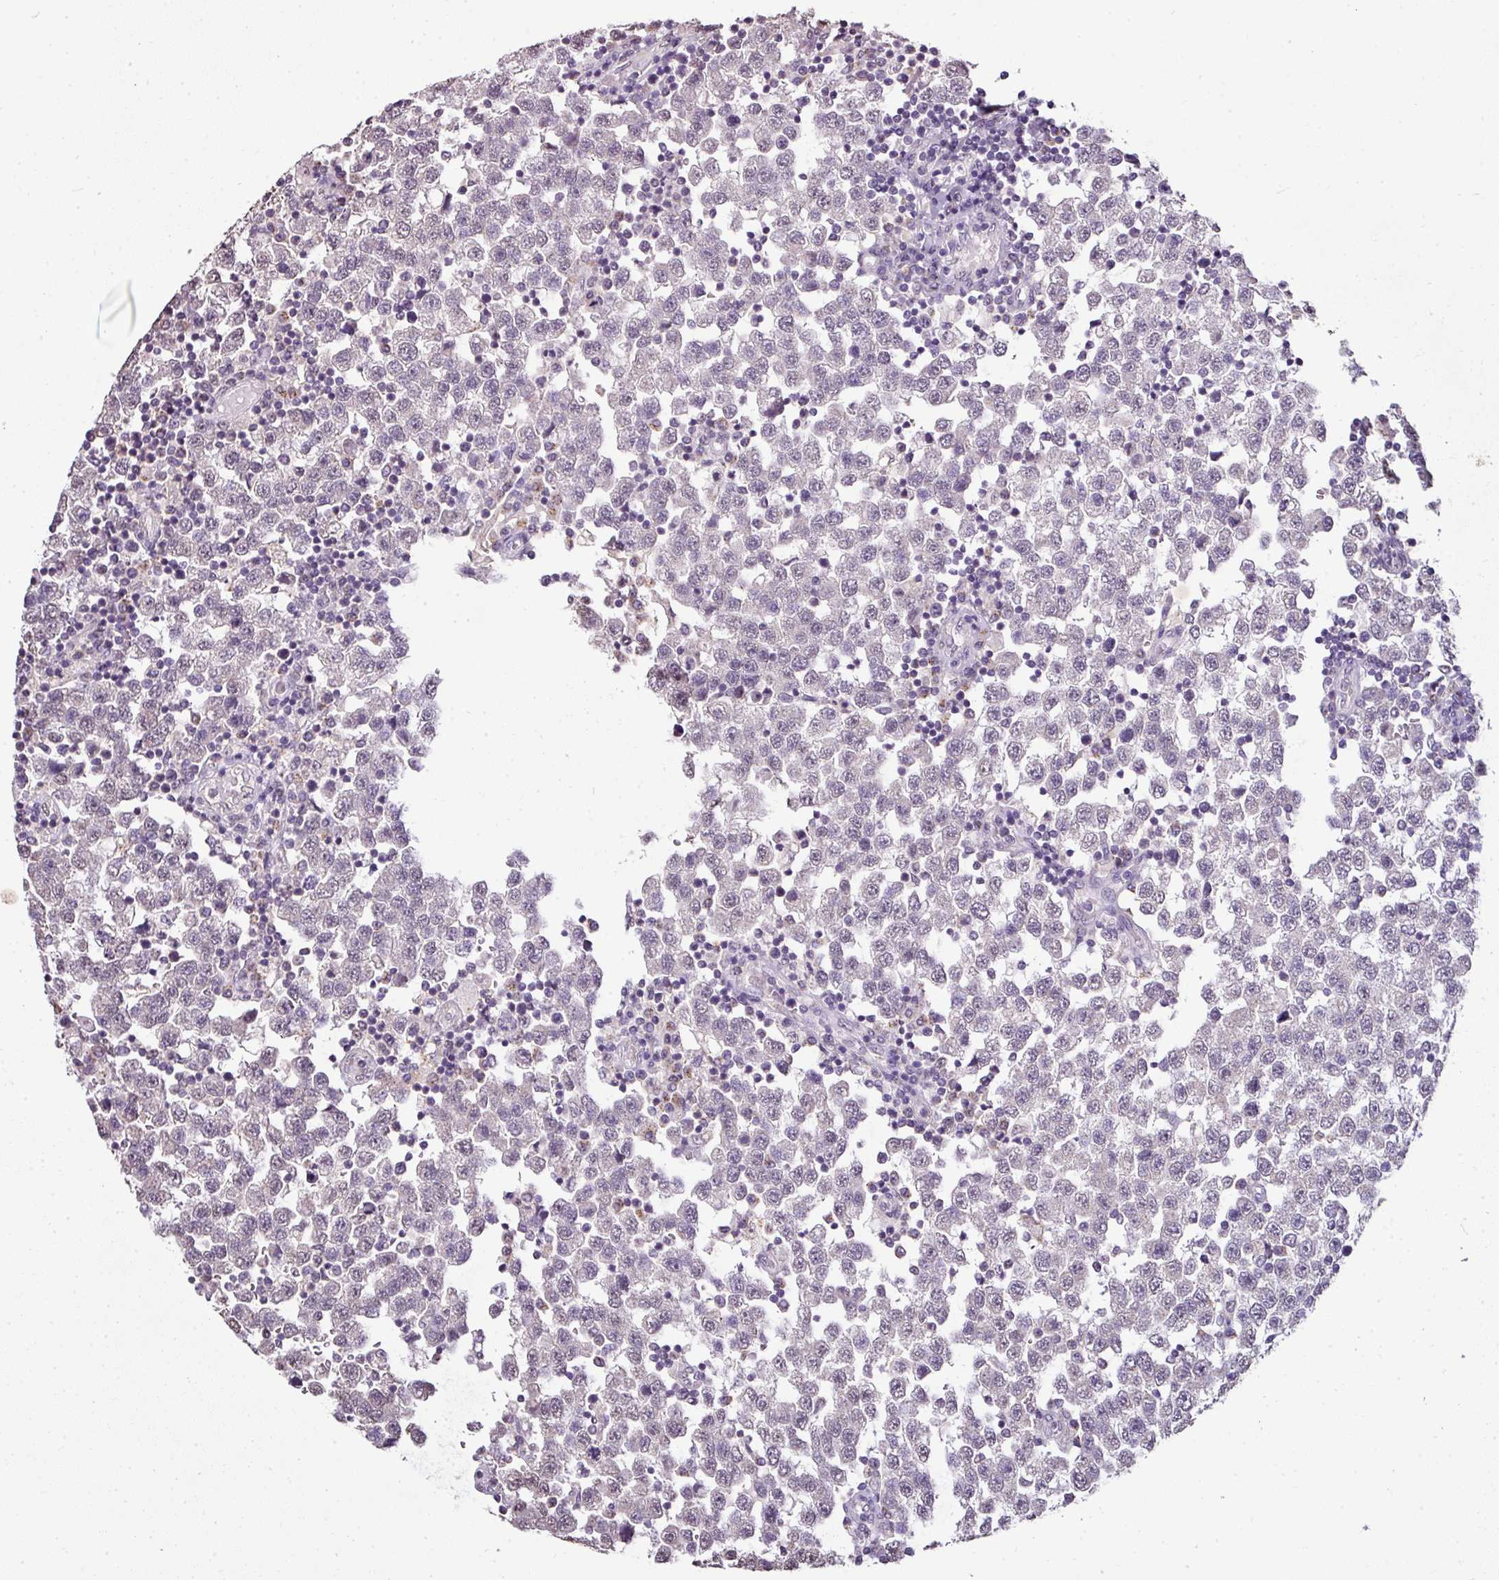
{"staining": {"intensity": "negative", "quantity": "none", "location": "none"}, "tissue": "testis cancer", "cell_type": "Tumor cells", "image_type": "cancer", "snomed": [{"axis": "morphology", "description": "Seminoma, NOS"}, {"axis": "topography", "description": "Testis"}], "caption": "An immunohistochemistry (IHC) micrograph of seminoma (testis) is shown. There is no staining in tumor cells of seminoma (testis).", "gene": "JPH2", "patient": {"sex": "male", "age": 34}}